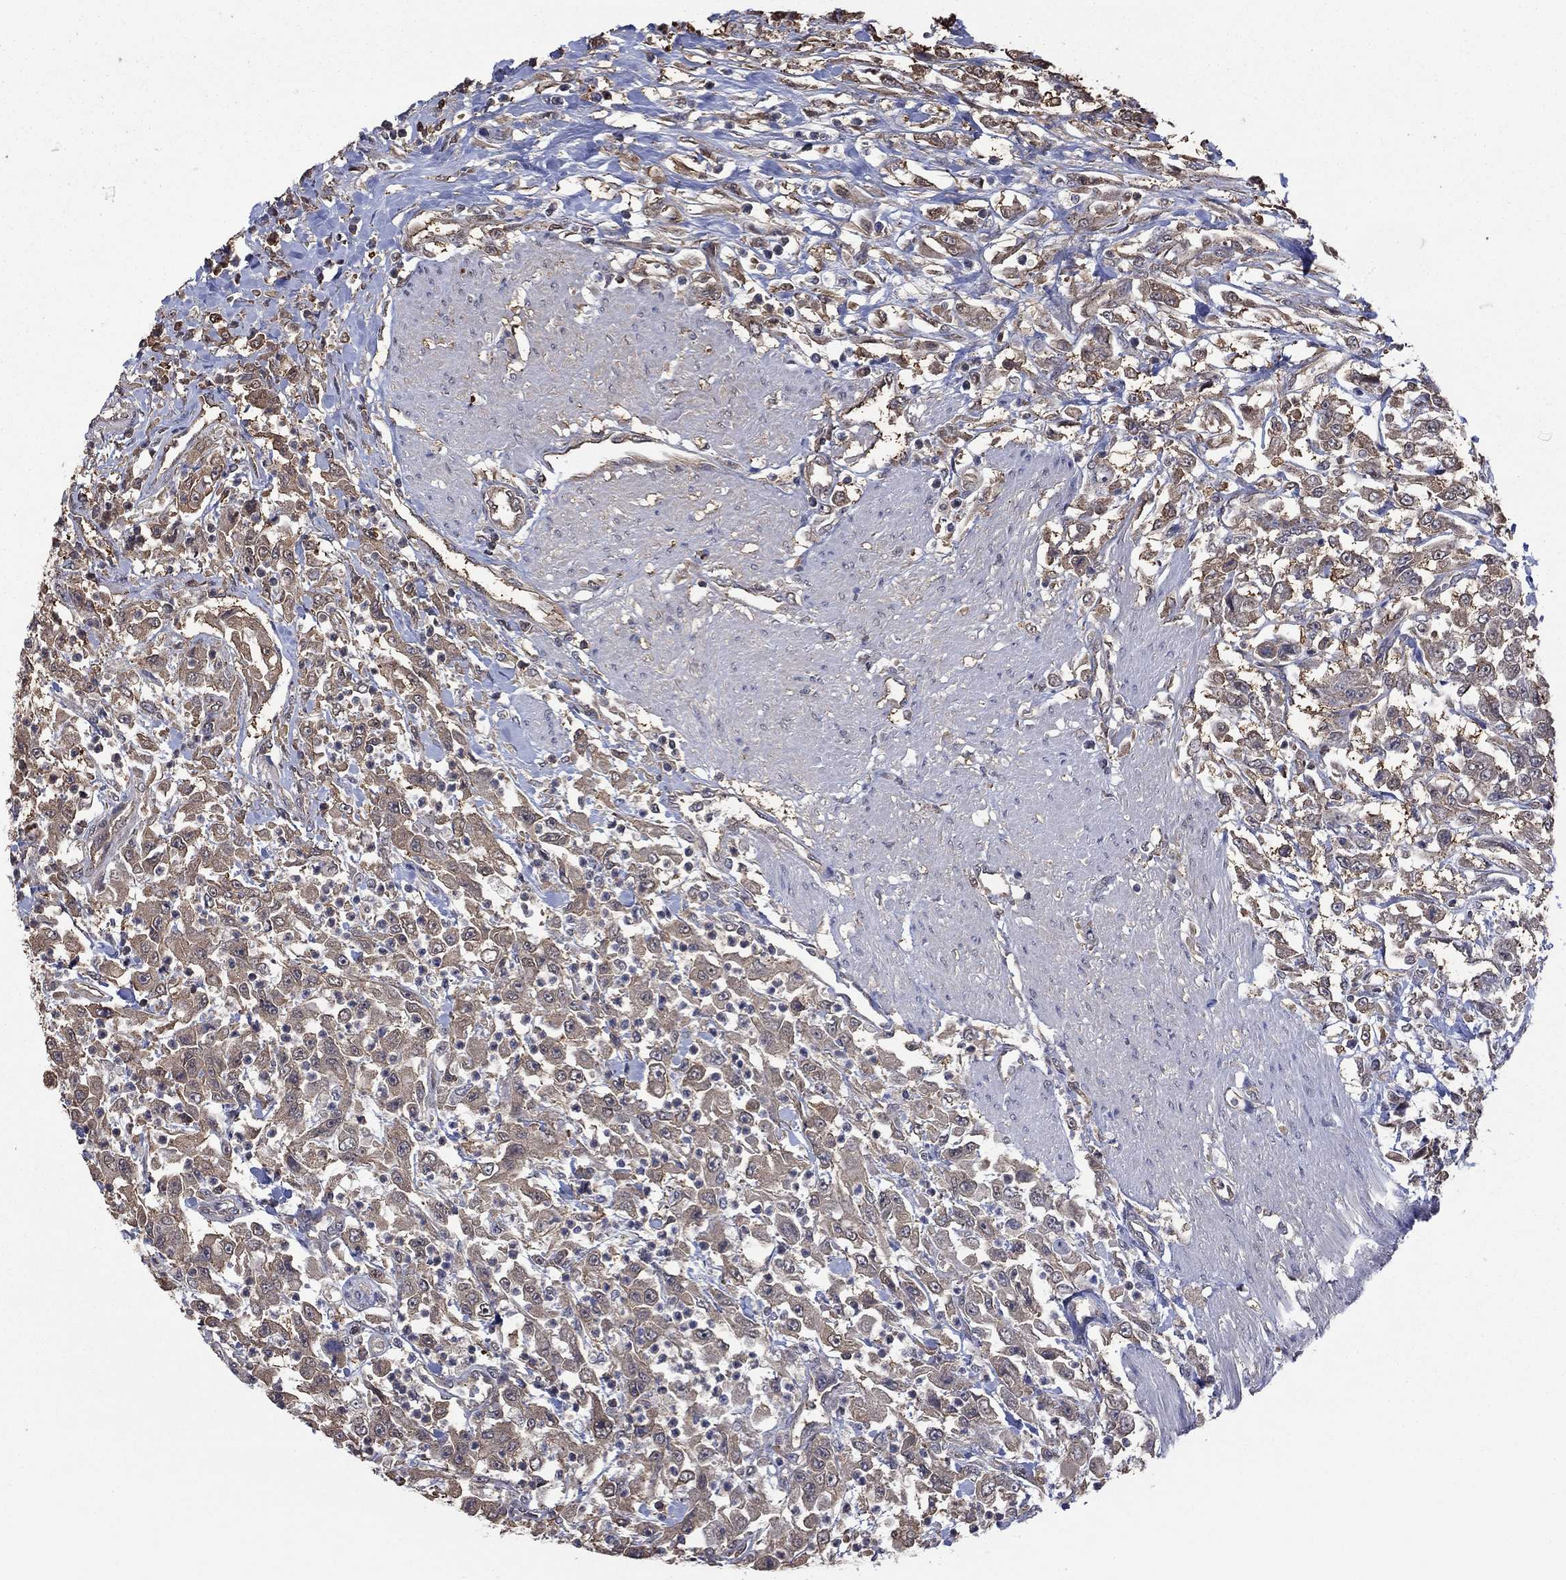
{"staining": {"intensity": "weak", "quantity": ">75%", "location": "cytoplasmic/membranous"}, "tissue": "urothelial cancer", "cell_type": "Tumor cells", "image_type": "cancer", "snomed": [{"axis": "morphology", "description": "Urothelial carcinoma, High grade"}, {"axis": "topography", "description": "Urinary bladder"}], "caption": "DAB immunohistochemical staining of urothelial carcinoma (high-grade) shows weak cytoplasmic/membranous protein positivity in approximately >75% of tumor cells. (brown staining indicates protein expression, while blue staining denotes nuclei).", "gene": "RNF114", "patient": {"sex": "male", "age": 46}}